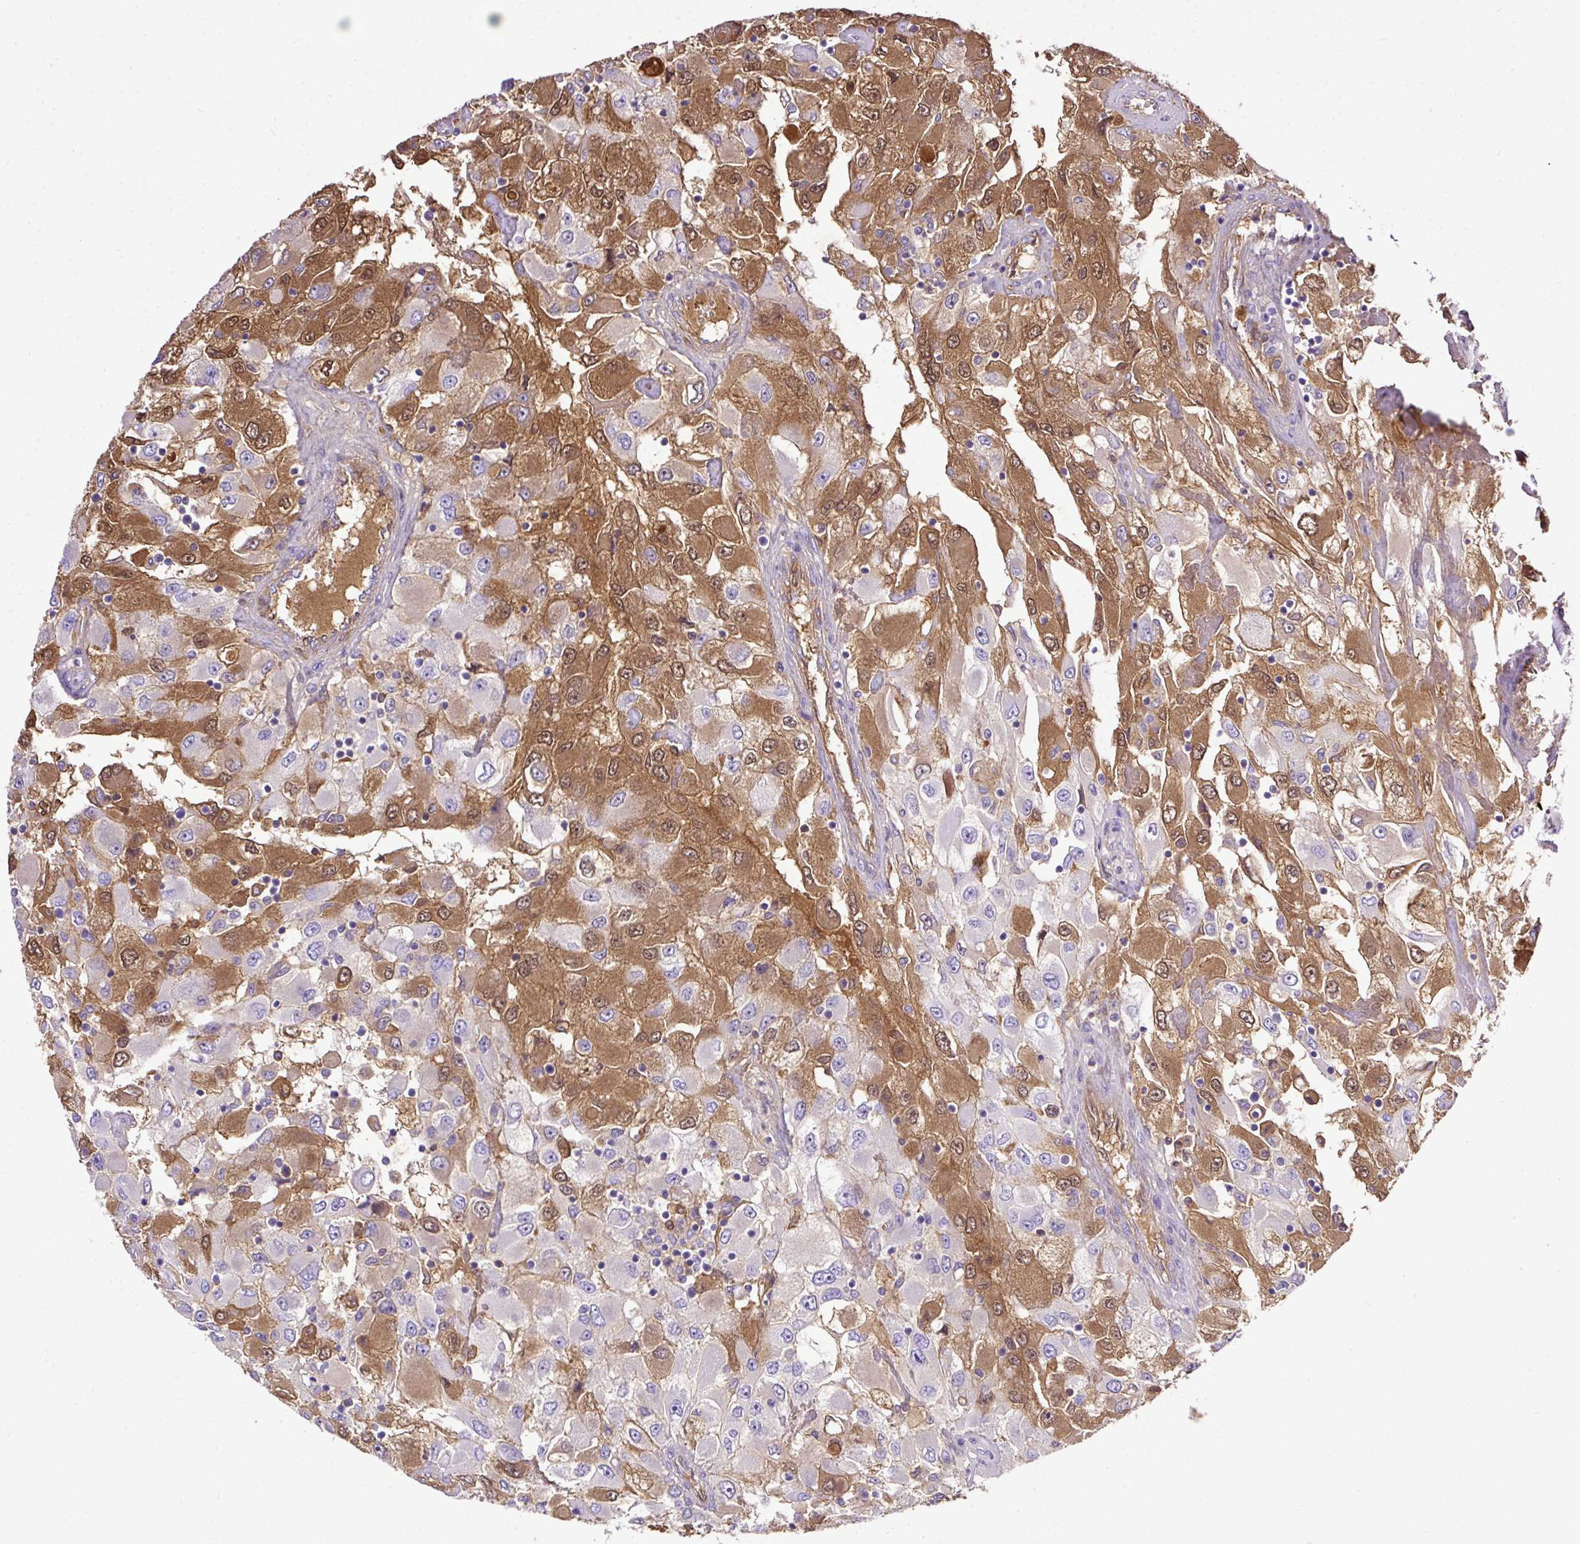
{"staining": {"intensity": "moderate", "quantity": "25%-75%", "location": "cytoplasmic/membranous,nuclear"}, "tissue": "renal cancer", "cell_type": "Tumor cells", "image_type": "cancer", "snomed": [{"axis": "morphology", "description": "Adenocarcinoma, NOS"}, {"axis": "topography", "description": "Kidney"}], "caption": "Tumor cells exhibit medium levels of moderate cytoplasmic/membranous and nuclear expression in approximately 25%-75% of cells in renal cancer. The protein of interest is stained brown, and the nuclei are stained in blue (DAB (3,3'-diaminobenzidine) IHC with brightfield microscopy, high magnification).", "gene": "CLEC3B", "patient": {"sex": "female", "age": 52}}